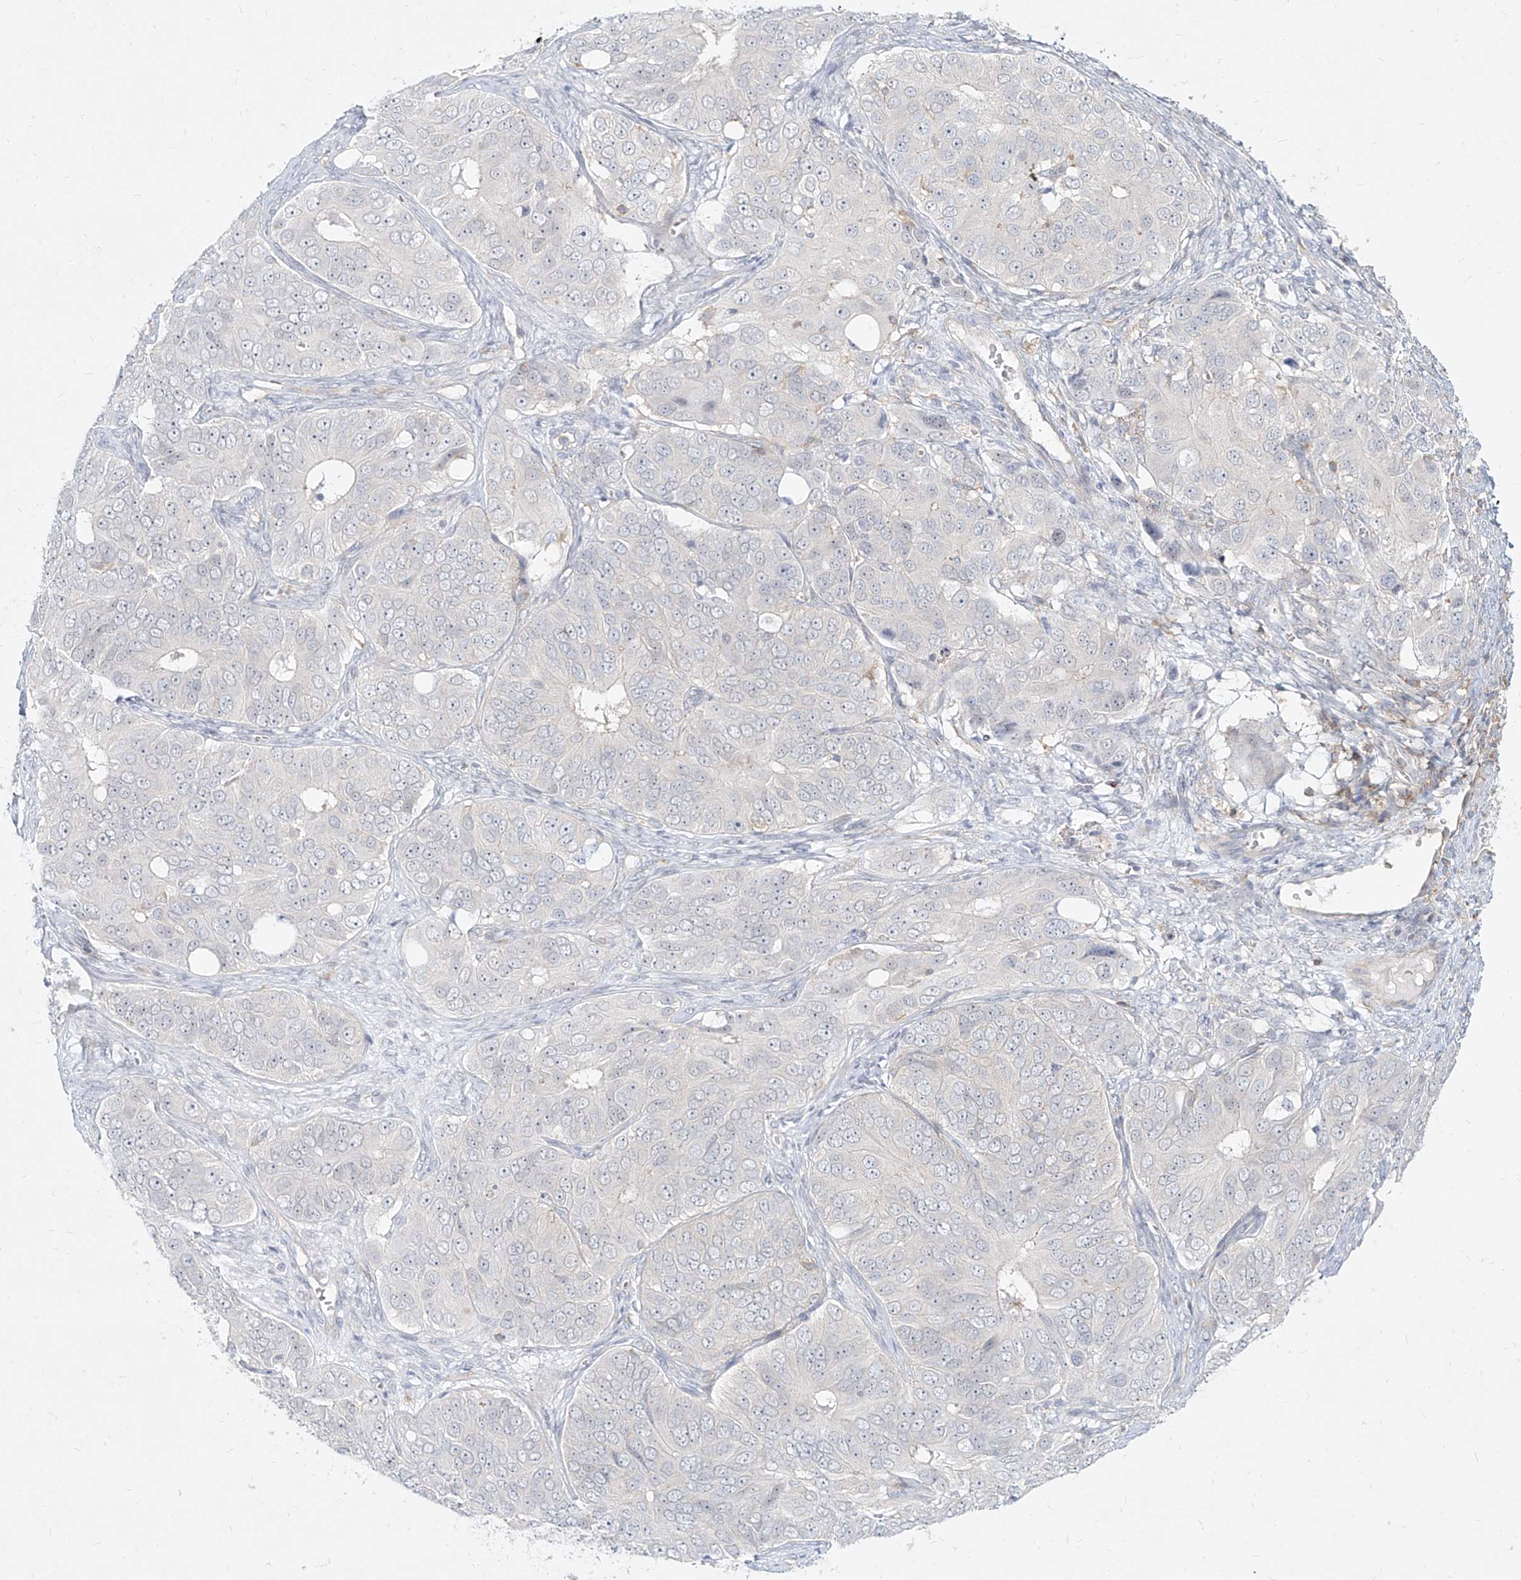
{"staining": {"intensity": "negative", "quantity": "none", "location": "none"}, "tissue": "ovarian cancer", "cell_type": "Tumor cells", "image_type": "cancer", "snomed": [{"axis": "morphology", "description": "Carcinoma, endometroid"}, {"axis": "topography", "description": "Ovary"}], "caption": "Immunohistochemistry of ovarian cancer (endometroid carcinoma) reveals no positivity in tumor cells. The staining is performed using DAB brown chromogen with nuclei counter-stained in using hematoxylin.", "gene": "SLC2A12", "patient": {"sex": "female", "age": 51}}